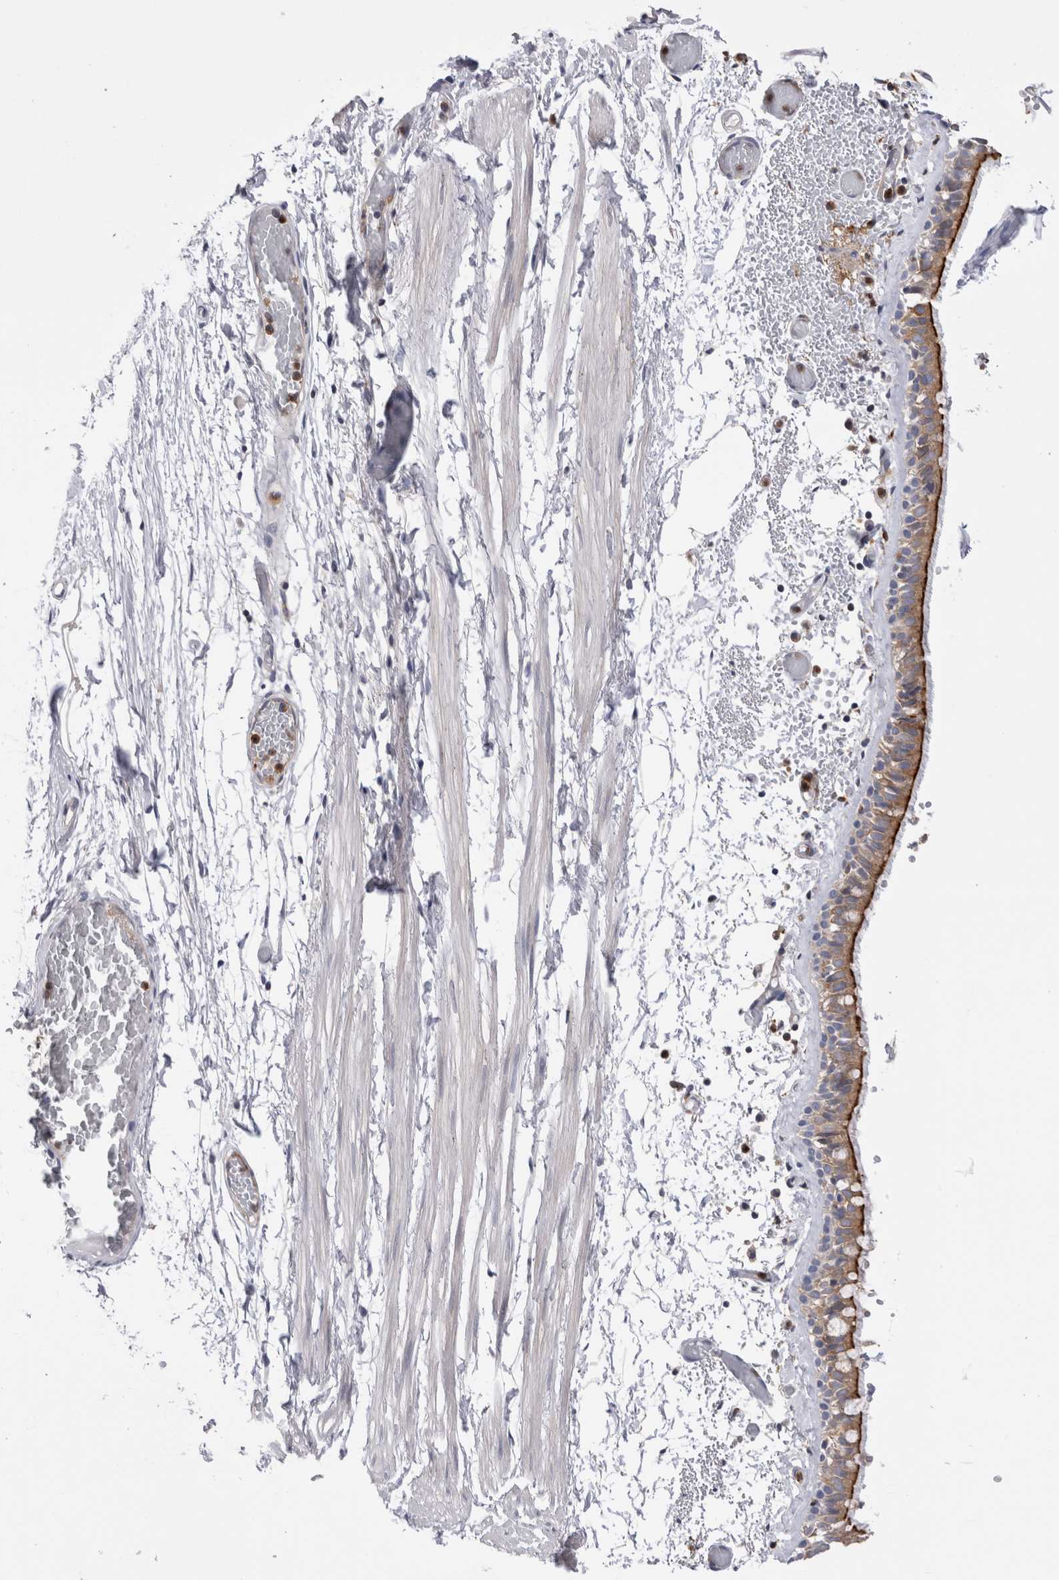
{"staining": {"intensity": "strong", "quantity": ">75%", "location": "cytoplasmic/membranous"}, "tissue": "bronchus", "cell_type": "Respiratory epithelial cells", "image_type": "normal", "snomed": [{"axis": "morphology", "description": "Normal tissue, NOS"}, {"axis": "topography", "description": "Bronchus"}, {"axis": "topography", "description": "Lung"}], "caption": "A high-resolution histopathology image shows immunohistochemistry (IHC) staining of benign bronchus, which reveals strong cytoplasmic/membranous positivity in approximately >75% of respiratory epithelial cells. The staining was performed using DAB (3,3'-diaminobenzidine), with brown indicating positive protein expression. Nuclei are stained blue with hematoxylin.", "gene": "RAB11FIP1", "patient": {"sex": "male", "age": 56}}